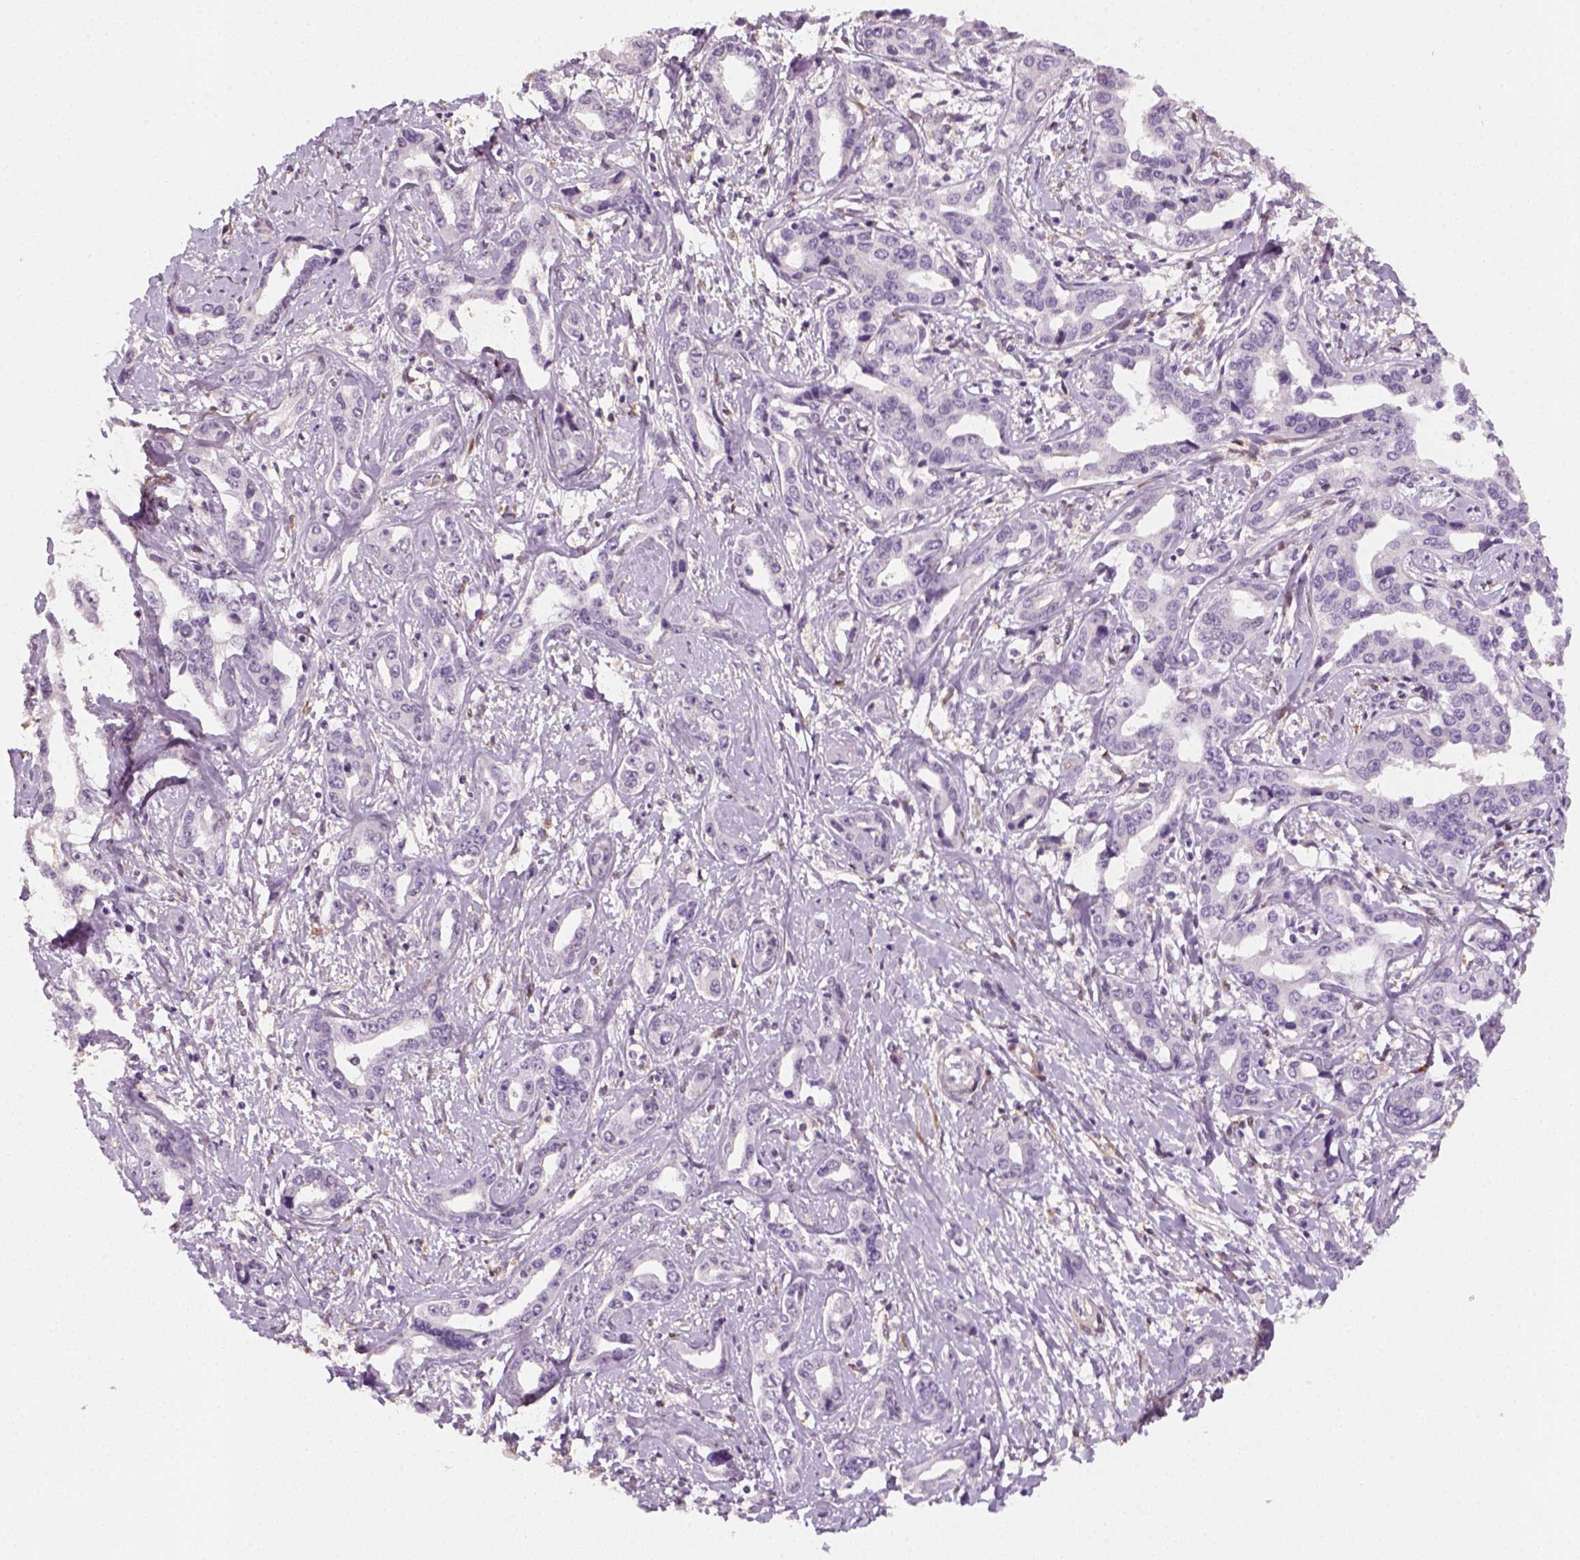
{"staining": {"intensity": "negative", "quantity": "none", "location": "none"}, "tissue": "liver cancer", "cell_type": "Tumor cells", "image_type": "cancer", "snomed": [{"axis": "morphology", "description": "Cholangiocarcinoma"}, {"axis": "topography", "description": "Liver"}], "caption": "Histopathology image shows no significant protein expression in tumor cells of liver cholangiocarcinoma.", "gene": "FAM163B", "patient": {"sex": "male", "age": 59}}